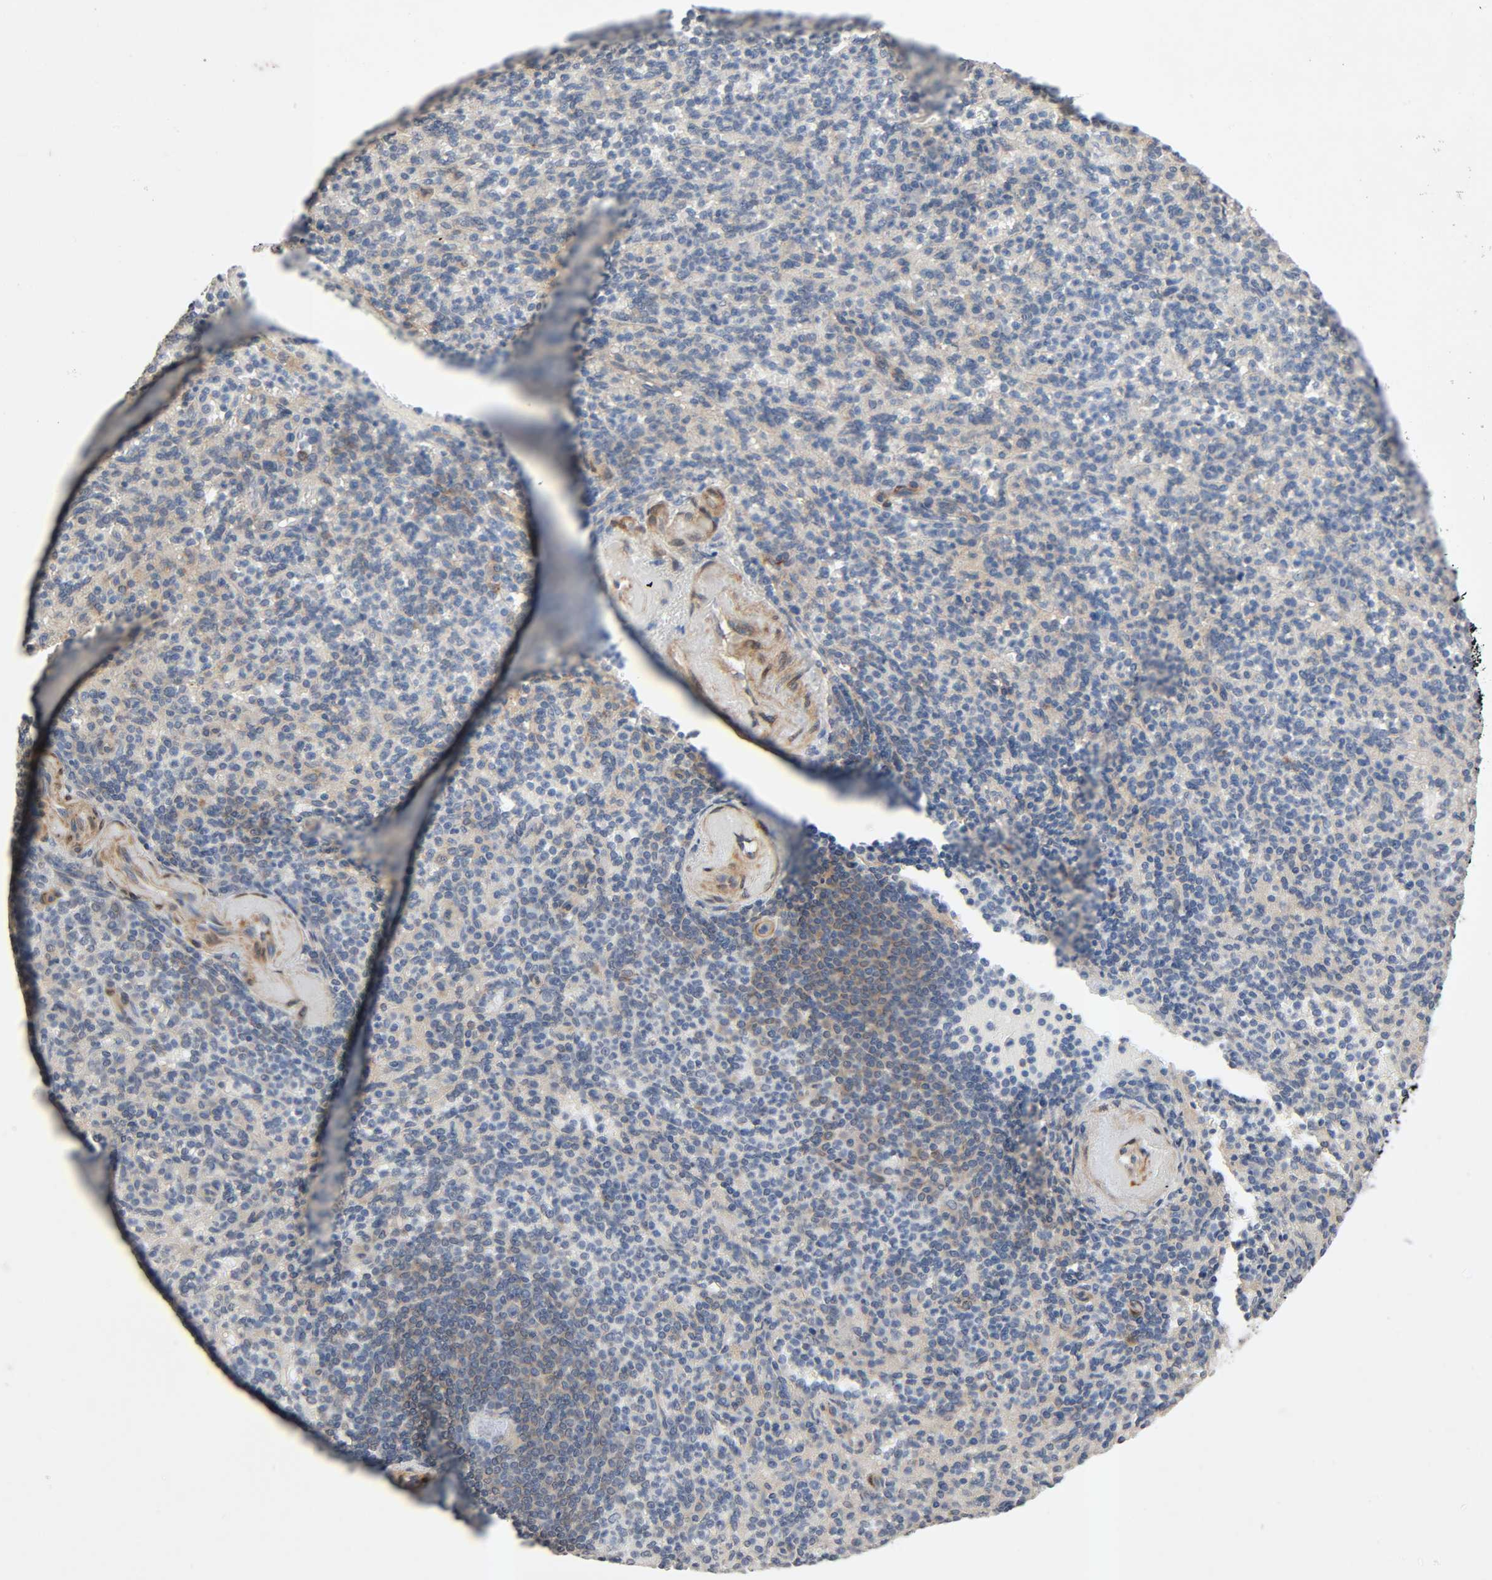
{"staining": {"intensity": "weak", "quantity": "25%-75%", "location": "cytoplasmic/membranous"}, "tissue": "spleen", "cell_type": "Cells in red pulp", "image_type": "normal", "snomed": [{"axis": "morphology", "description": "Normal tissue, NOS"}, {"axis": "topography", "description": "Spleen"}], "caption": "A photomicrograph showing weak cytoplasmic/membranous expression in approximately 25%-75% of cells in red pulp in benign spleen, as visualized by brown immunohistochemical staining.", "gene": "PTK2", "patient": {"sex": "female", "age": 74}}